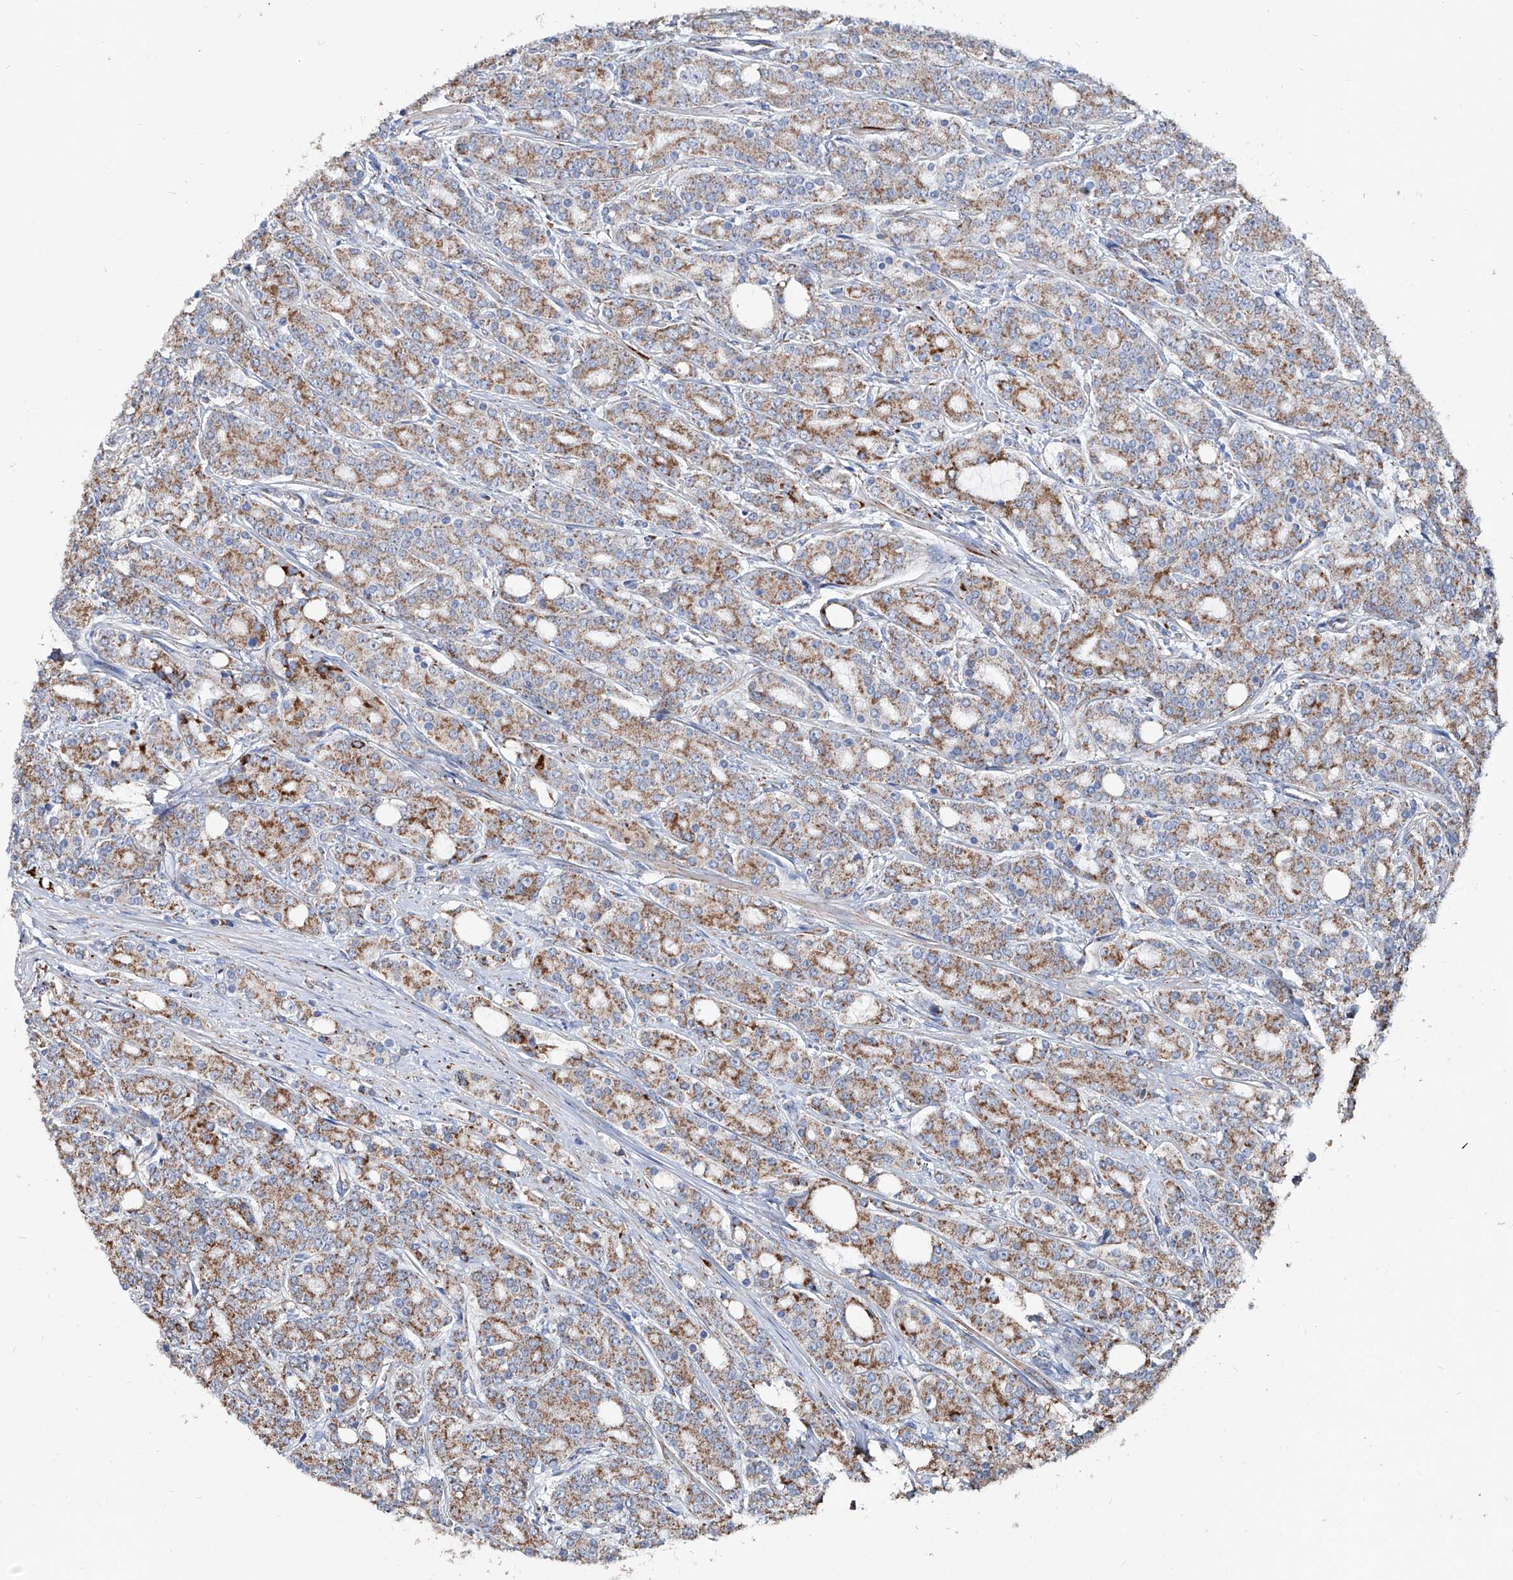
{"staining": {"intensity": "moderate", "quantity": ">75%", "location": "cytoplasmic/membranous"}, "tissue": "prostate cancer", "cell_type": "Tumor cells", "image_type": "cancer", "snomed": [{"axis": "morphology", "description": "Adenocarcinoma, High grade"}, {"axis": "topography", "description": "Prostate"}], "caption": "A high-resolution micrograph shows immunohistochemistry staining of prostate cancer (high-grade adenocarcinoma), which shows moderate cytoplasmic/membranous staining in about >75% of tumor cells.", "gene": "NHS", "patient": {"sex": "male", "age": 62}}